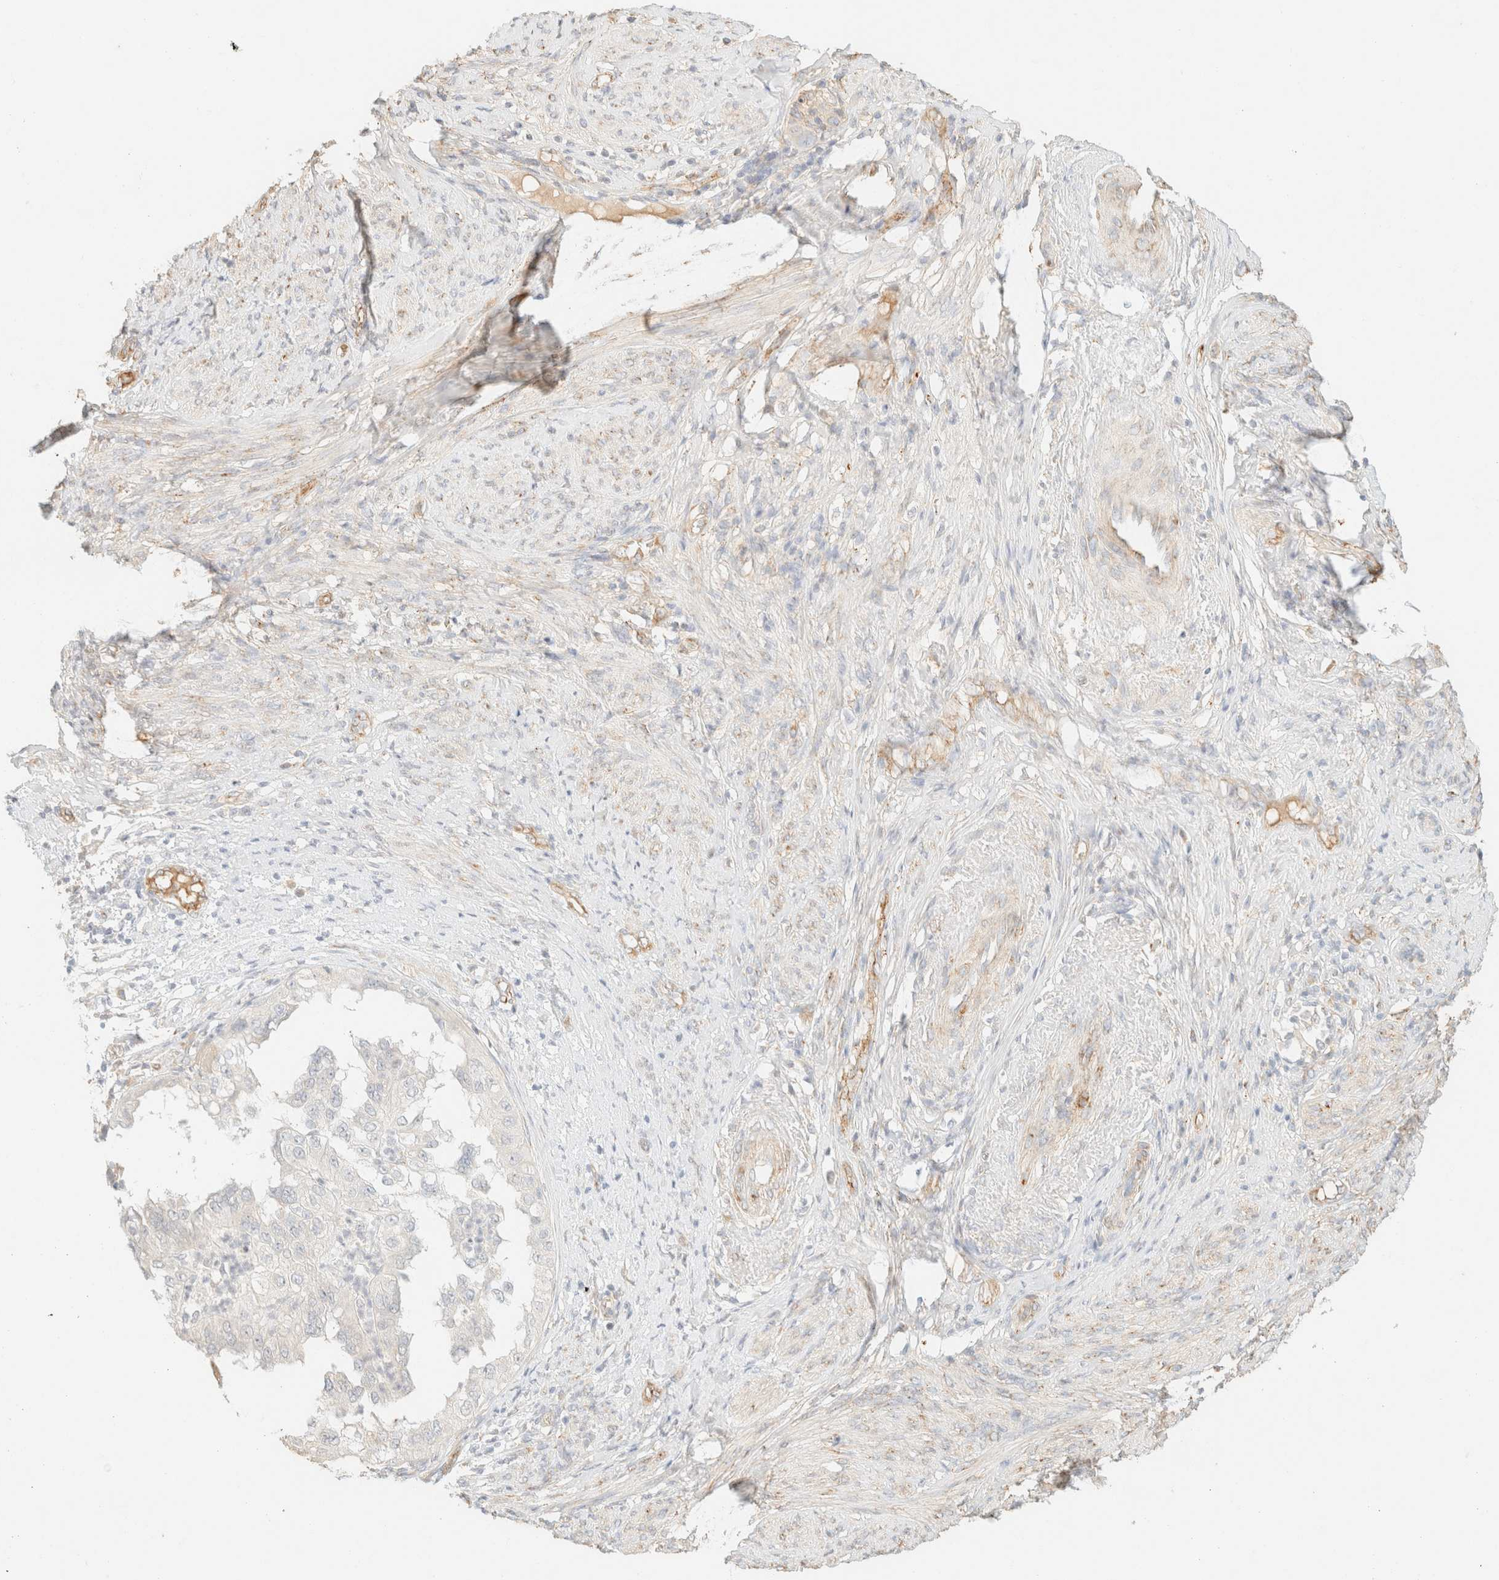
{"staining": {"intensity": "negative", "quantity": "none", "location": "none"}, "tissue": "endometrial cancer", "cell_type": "Tumor cells", "image_type": "cancer", "snomed": [{"axis": "morphology", "description": "Adenocarcinoma, NOS"}, {"axis": "topography", "description": "Endometrium"}], "caption": "A histopathology image of endometrial cancer (adenocarcinoma) stained for a protein displays no brown staining in tumor cells.", "gene": "SPARCL1", "patient": {"sex": "female", "age": 85}}